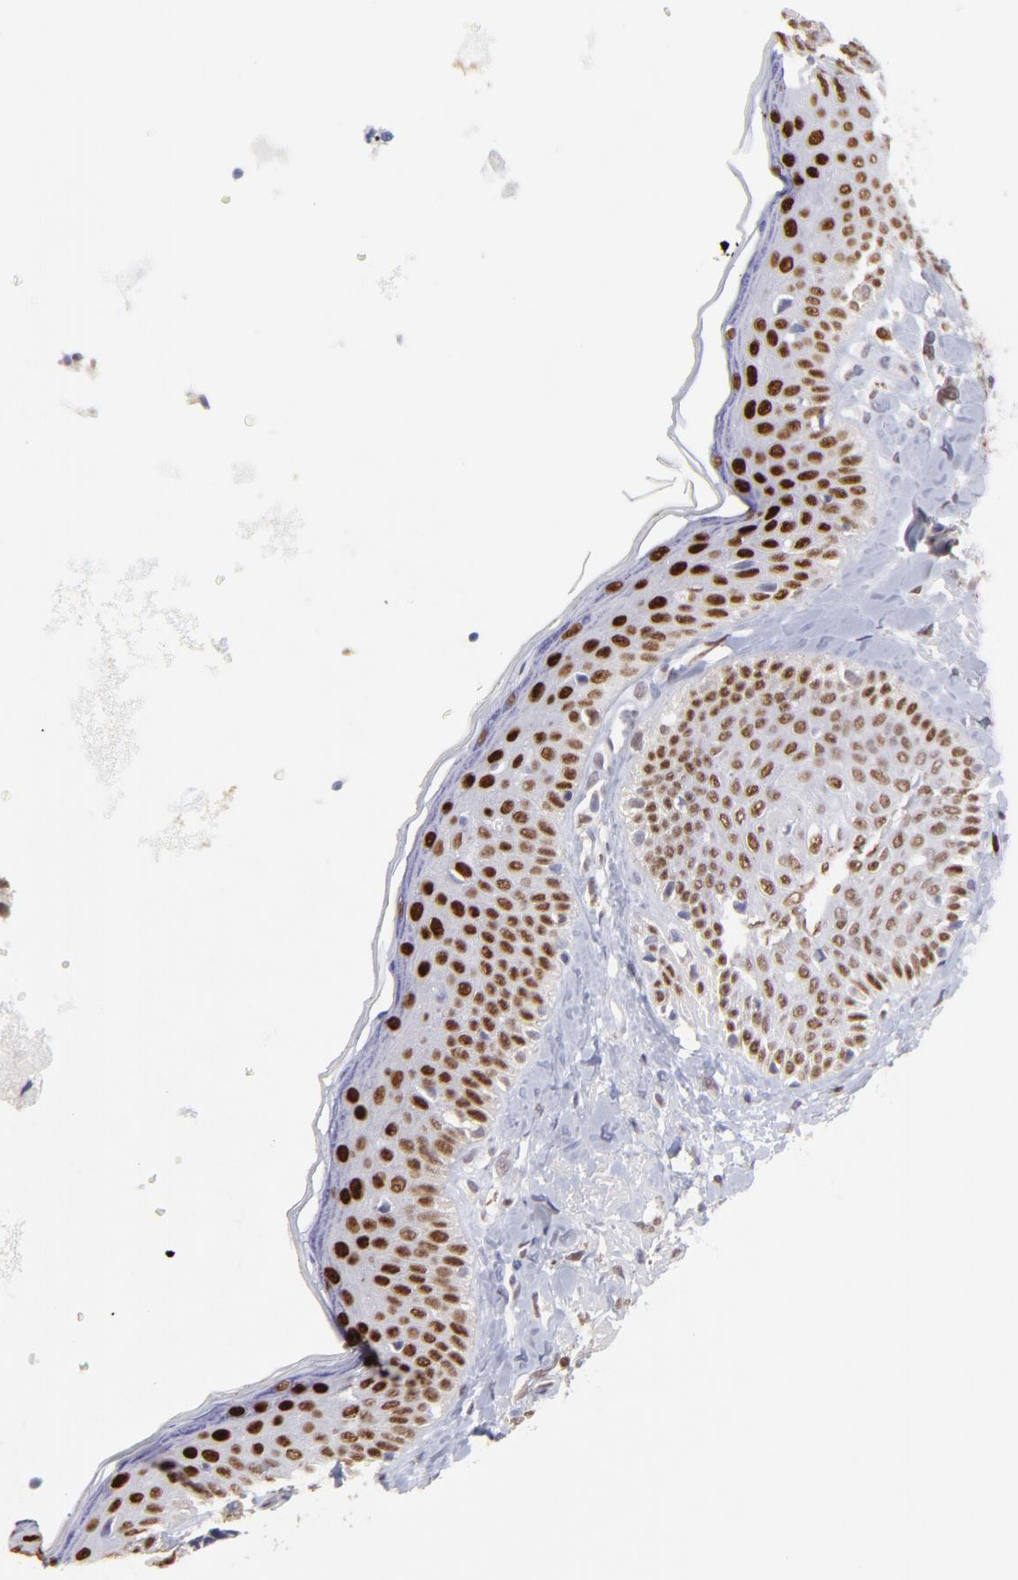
{"staining": {"intensity": "moderate", "quantity": ">75%", "location": "nuclear"}, "tissue": "skin cancer", "cell_type": "Tumor cells", "image_type": "cancer", "snomed": [{"axis": "morphology", "description": "Basal cell carcinoma"}, {"axis": "topography", "description": "Skin"}], "caption": "Skin cancer (basal cell carcinoma) tissue shows moderate nuclear positivity in about >75% of tumor cells, visualized by immunohistochemistry. (brown staining indicates protein expression, while blue staining denotes nuclei).", "gene": "KLF4", "patient": {"sex": "male", "age": 74}}